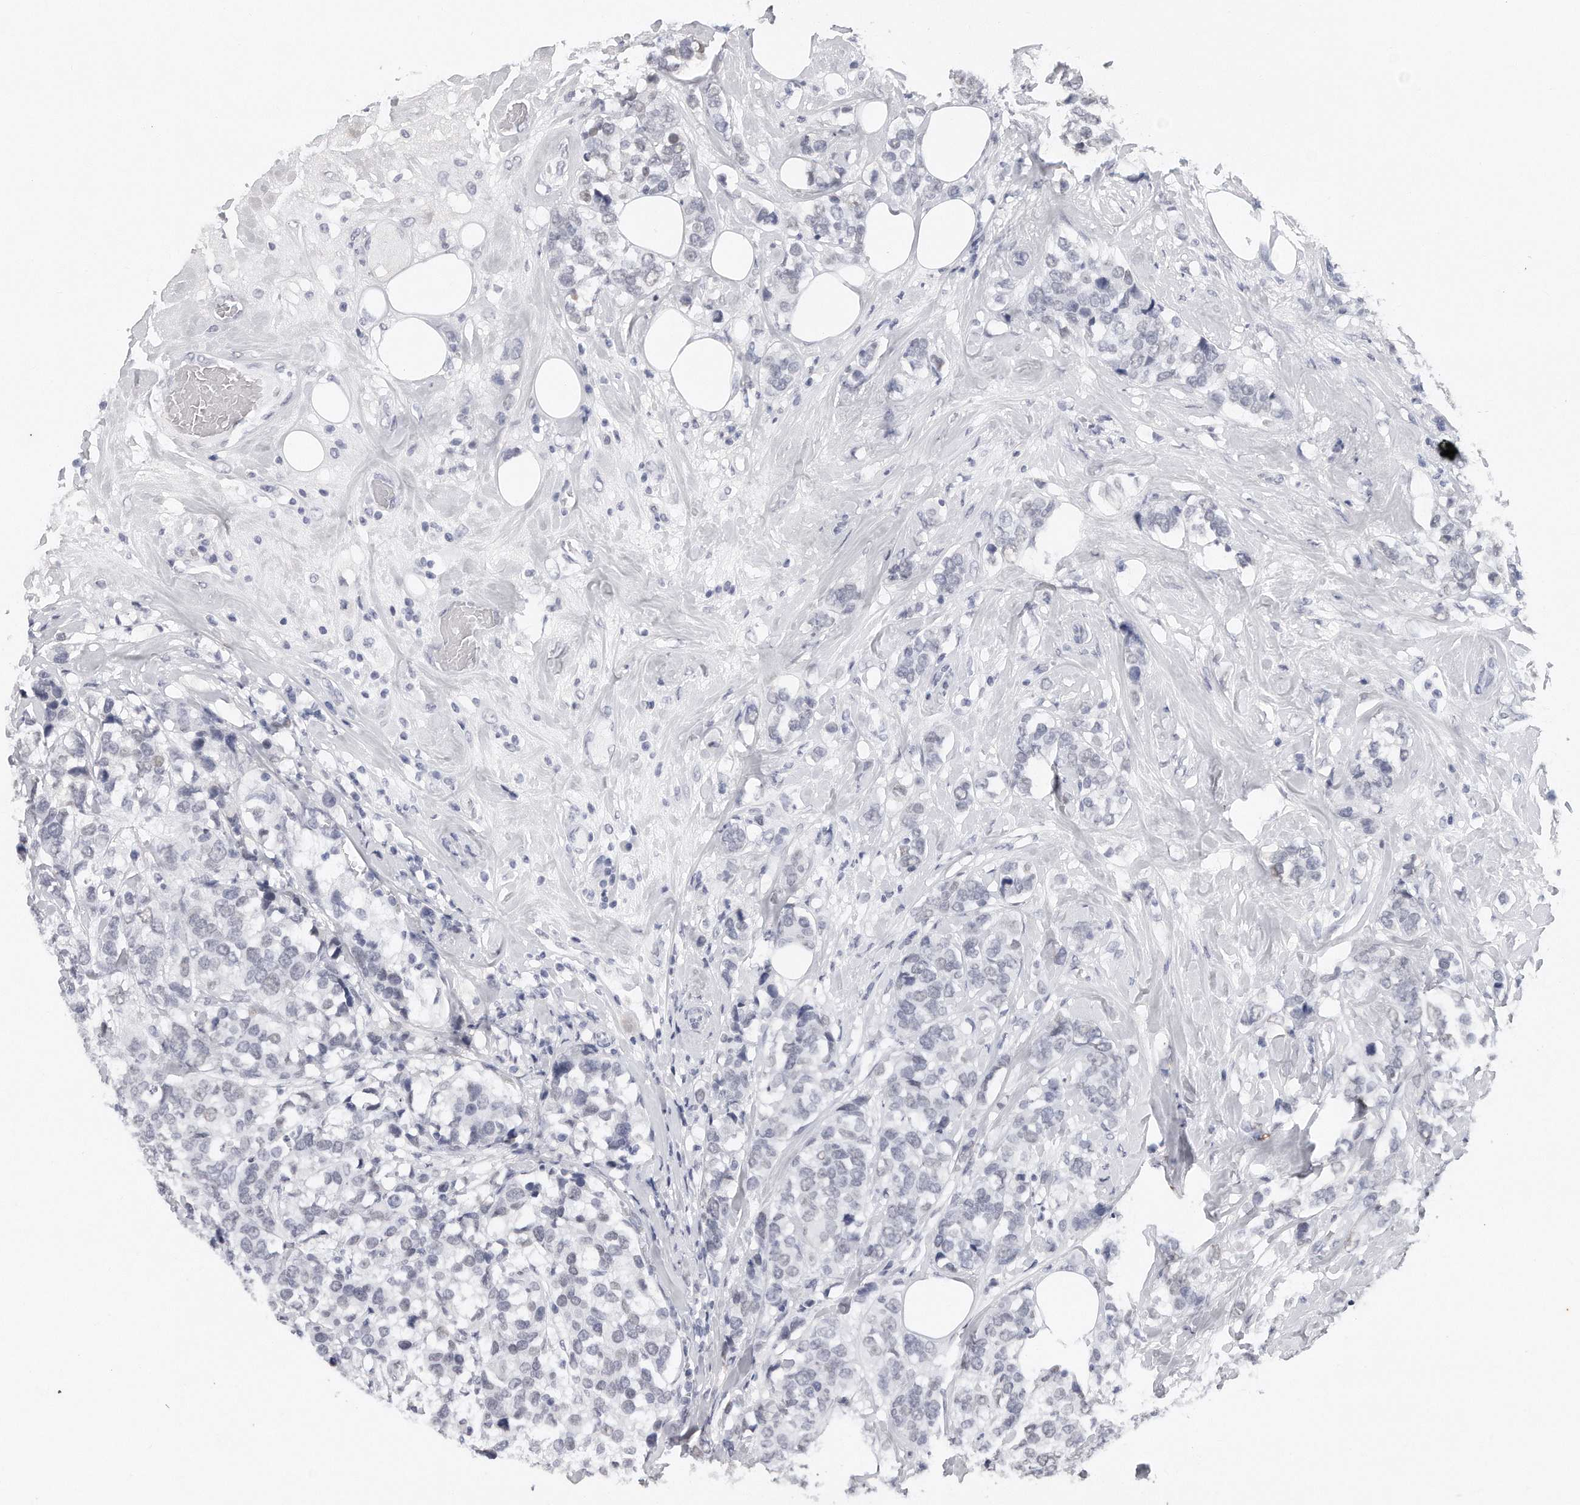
{"staining": {"intensity": "weak", "quantity": "25%-75%", "location": "nuclear"}, "tissue": "breast cancer", "cell_type": "Tumor cells", "image_type": "cancer", "snomed": [{"axis": "morphology", "description": "Lobular carcinoma"}, {"axis": "topography", "description": "Breast"}], "caption": "Brown immunohistochemical staining in breast lobular carcinoma displays weak nuclear staining in approximately 25%-75% of tumor cells. Using DAB (3,3'-diaminobenzidine) (brown) and hematoxylin (blue) stains, captured at high magnification using brightfield microscopy.", "gene": "CTBP2", "patient": {"sex": "female", "age": 59}}